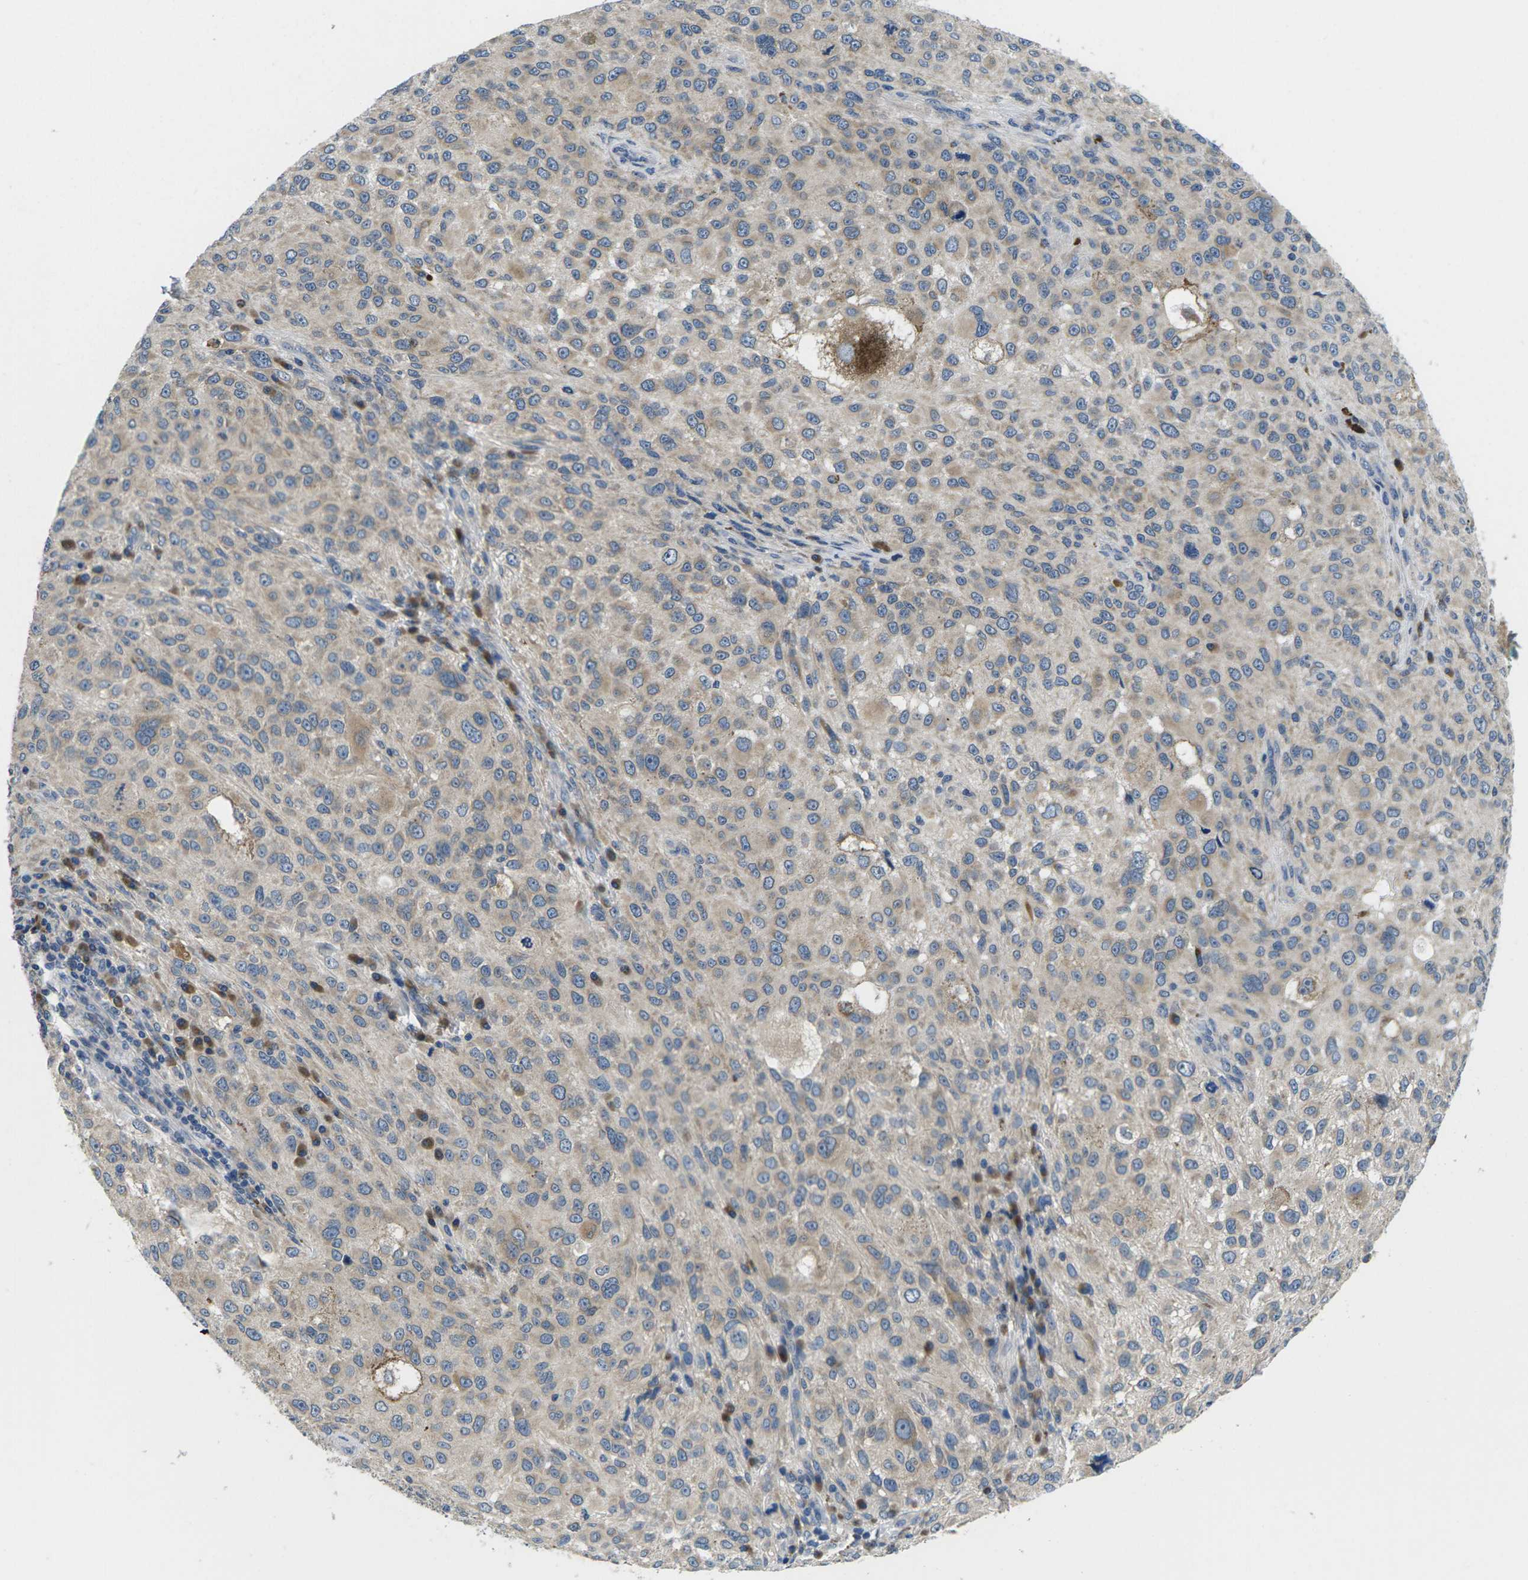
{"staining": {"intensity": "weak", "quantity": "25%-75%", "location": "cytoplasmic/membranous"}, "tissue": "melanoma", "cell_type": "Tumor cells", "image_type": "cancer", "snomed": [{"axis": "morphology", "description": "Necrosis, NOS"}, {"axis": "morphology", "description": "Malignant melanoma, NOS"}, {"axis": "topography", "description": "Skin"}], "caption": "The histopathology image reveals immunohistochemical staining of malignant melanoma. There is weak cytoplasmic/membranous expression is appreciated in approximately 25%-75% of tumor cells. (brown staining indicates protein expression, while blue staining denotes nuclei).", "gene": "ERGIC3", "patient": {"sex": "female", "age": 87}}